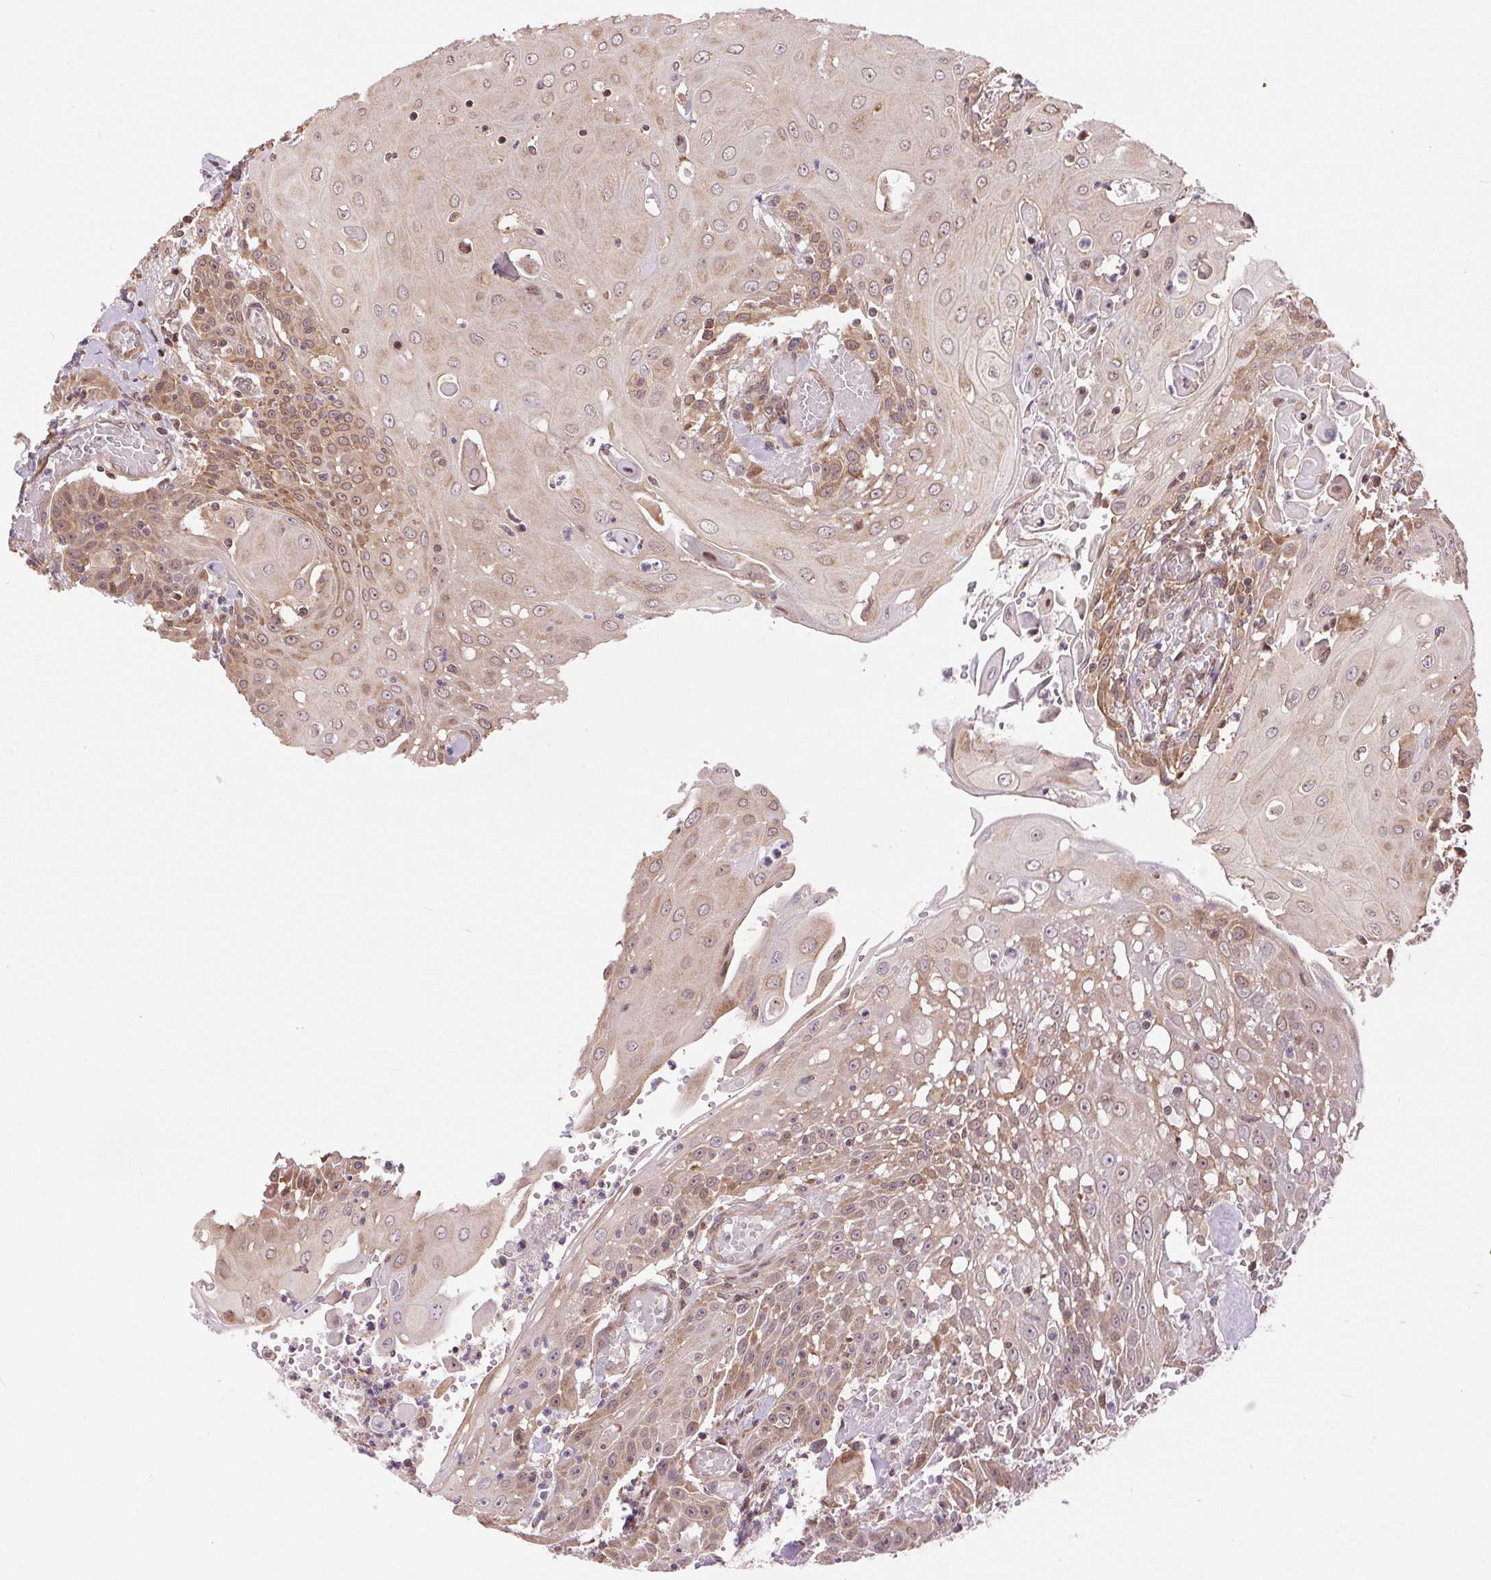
{"staining": {"intensity": "moderate", "quantity": "25%-75%", "location": "cytoplasmic/membranous"}, "tissue": "head and neck cancer", "cell_type": "Tumor cells", "image_type": "cancer", "snomed": [{"axis": "morphology", "description": "Normal tissue, NOS"}, {"axis": "morphology", "description": "Squamous cell carcinoma, NOS"}, {"axis": "topography", "description": "Oral tissue"}, {"axis": "topography", "description": "Head-Neck"}], "caption": "A brown stain highlights moderate cytoplasmic/membranous positivity of a protein in human head and neck cancer (squamous cell carcinoma) tumor cells.", "gene": "BTF3L4", "patient": {"sex": "female", "age": 55}}